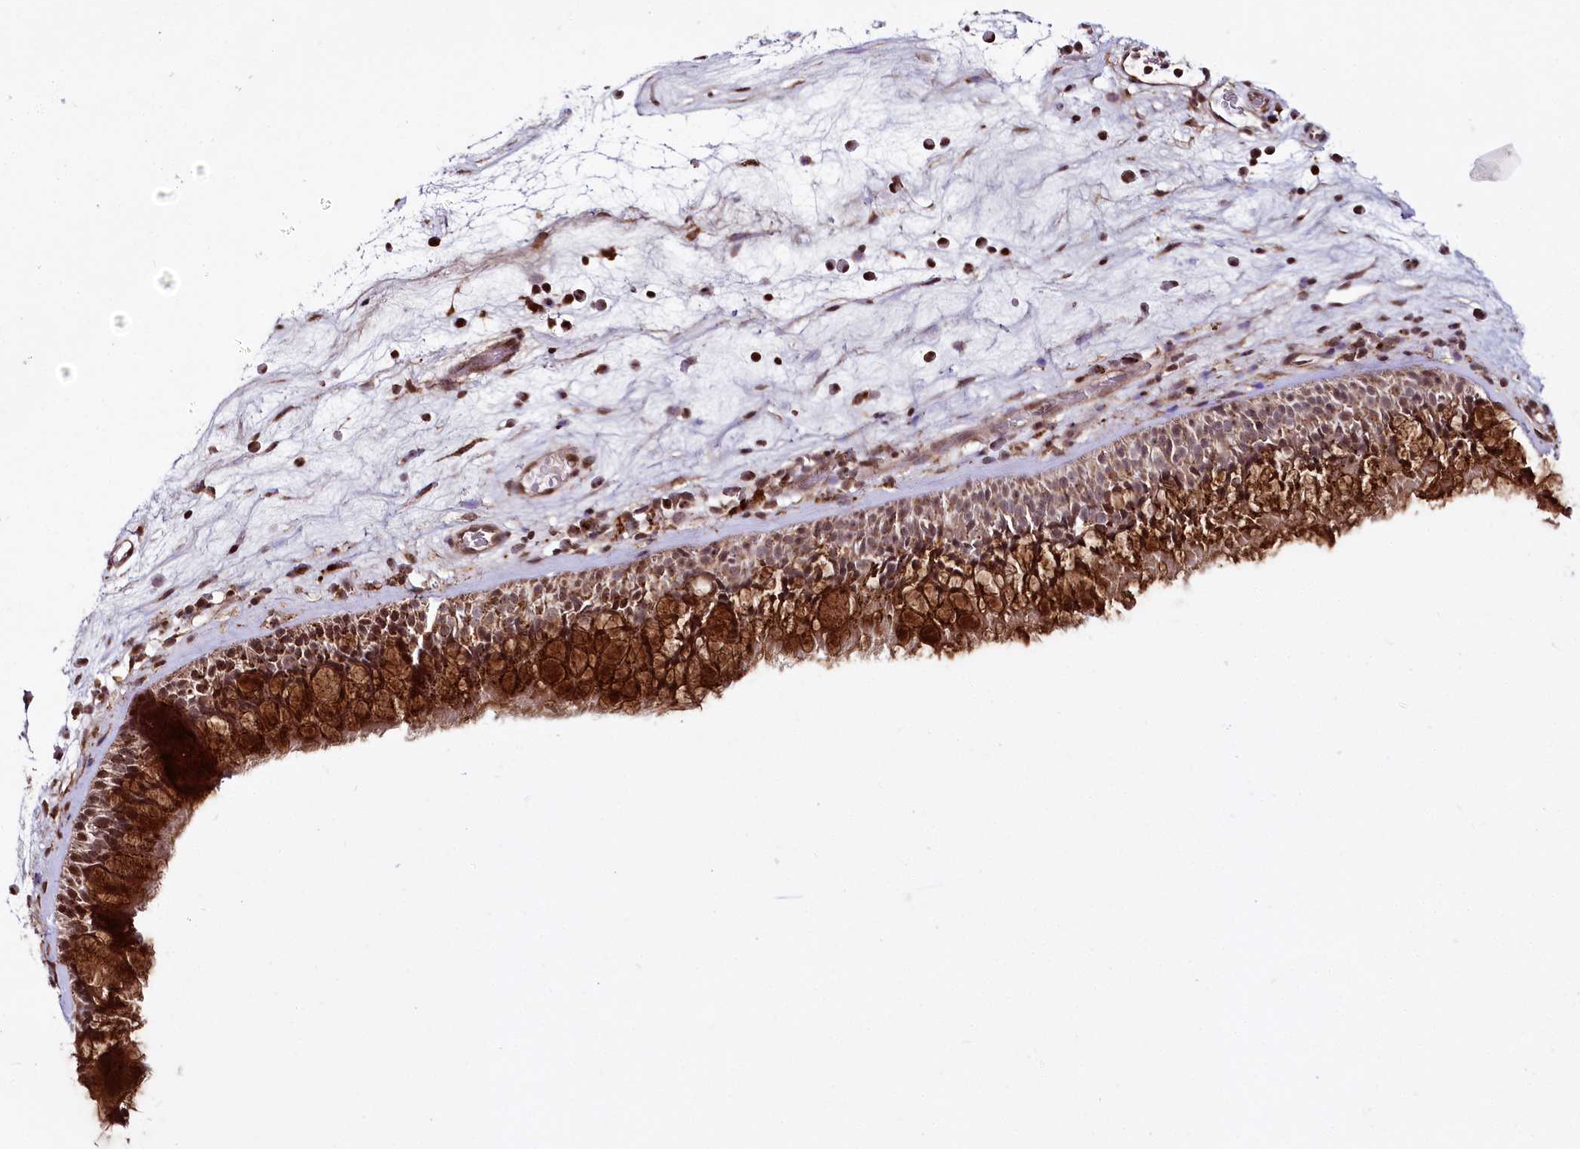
{"staining": {"intensity": "strong", "quantity": ">75%", "location": "cytoplasmic/membranous,nuclear"}, "tissue": "nasopharynx", "cell_type": "Respiratory epithelial cells", "image_type": "normal", "snomed": [{"axis": "morphology", "description": "Normal tissue, NOS"}, {"axis": "morphology", "description": "Inflammation, NOS"}, {"axis": "morphology", "description": "Malignant melanoma, Metastatic site"}, {"axis": "topography", "description": "Nasopharynx"}], "caption": "Nasopharynx stained for a protein exhibits strong cytoplasmic/membranous,nuclear positivity in respiratory epithelial cells.", "gene": "HOXC8", "patient": {"sex": "male", "age": 70}}